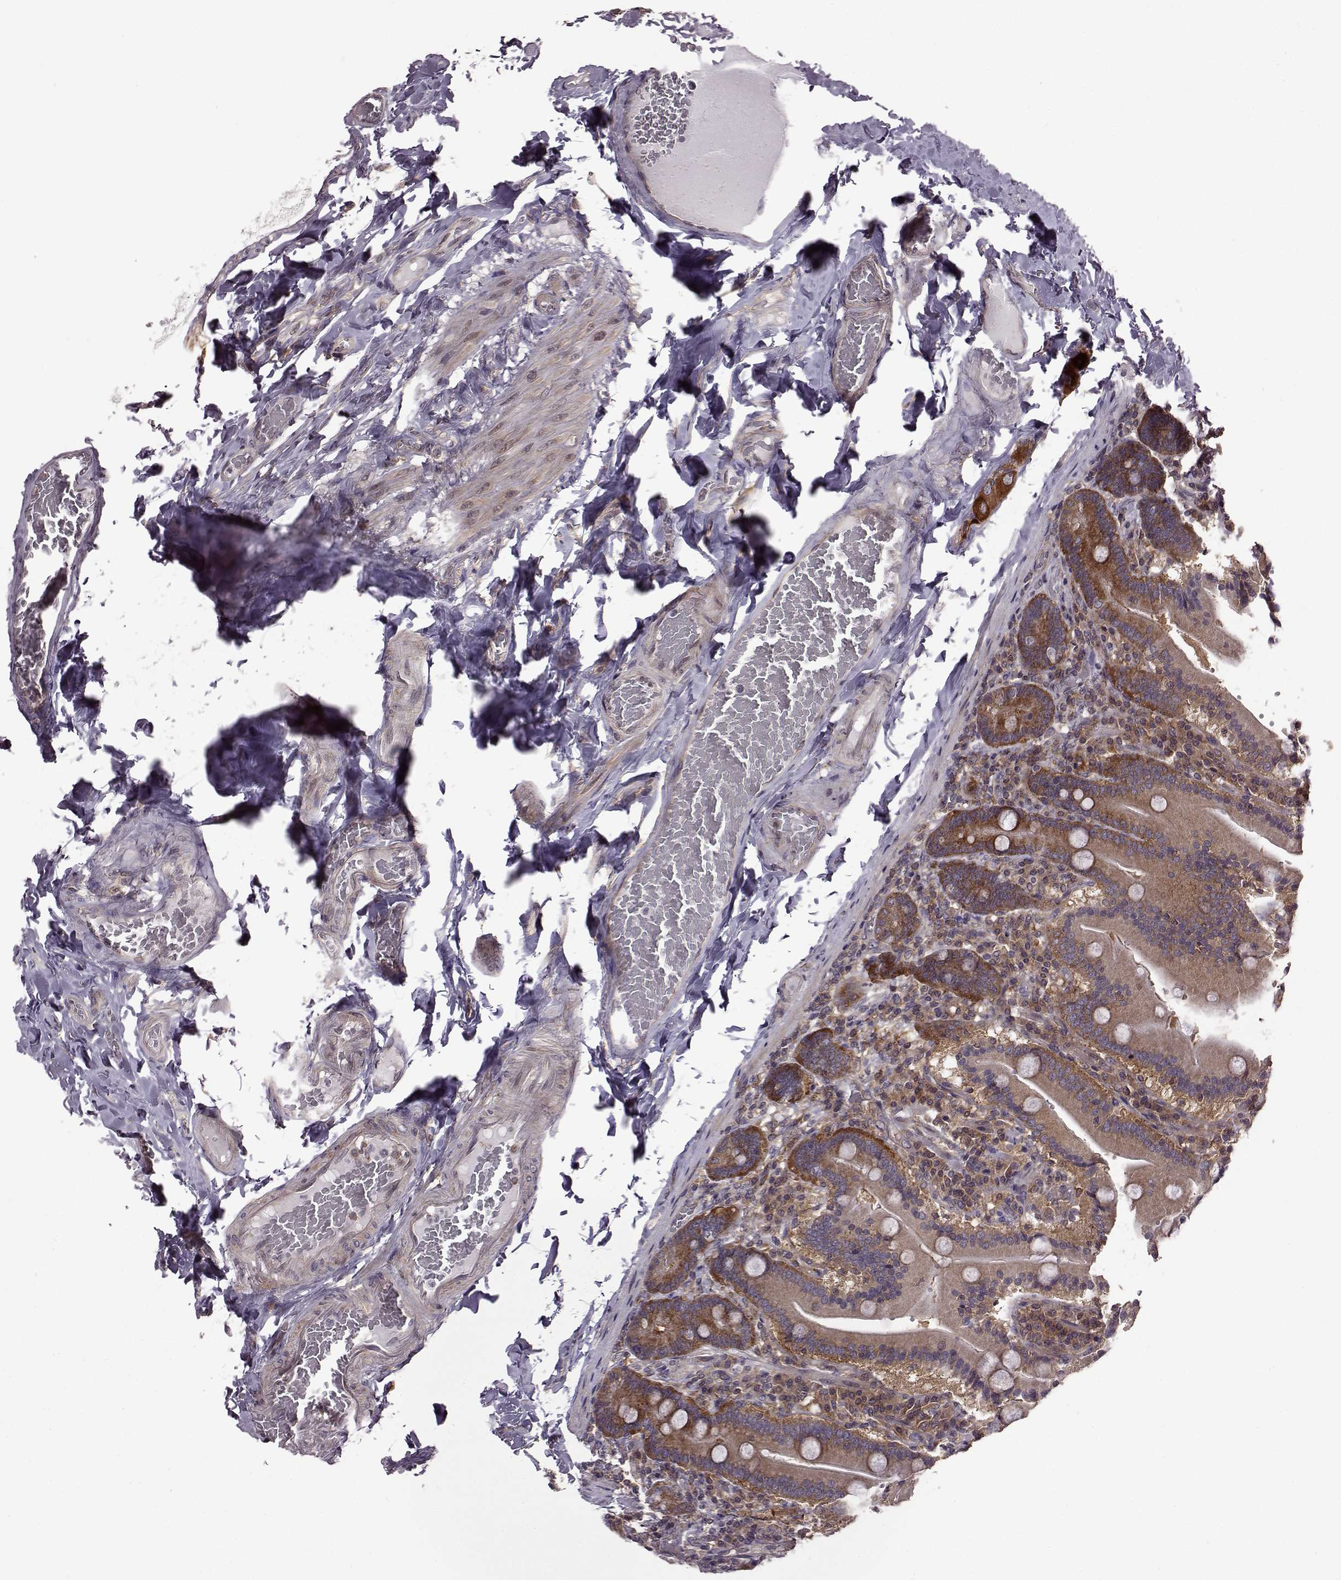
{"staining": {"intensity": "strong", "quantity": ">75%", "location": "cytoplasmic/membranous"}, "tissue": "duodenum", "cell_type": "Glandular cells", "image_type": "normal", "snomed": [{"axis": "morphology", "description": "Normal tissue, NOS"}, {"axis": "topography", "description": "Duodenum"}], "caption": "Duodenum stained with a brown dye demonstrates strong cytoplasmic/membranous positive expression in about >75% of glandular cells.", "gene": "URI1", "patient": {"sex": "female", "age": 62}}